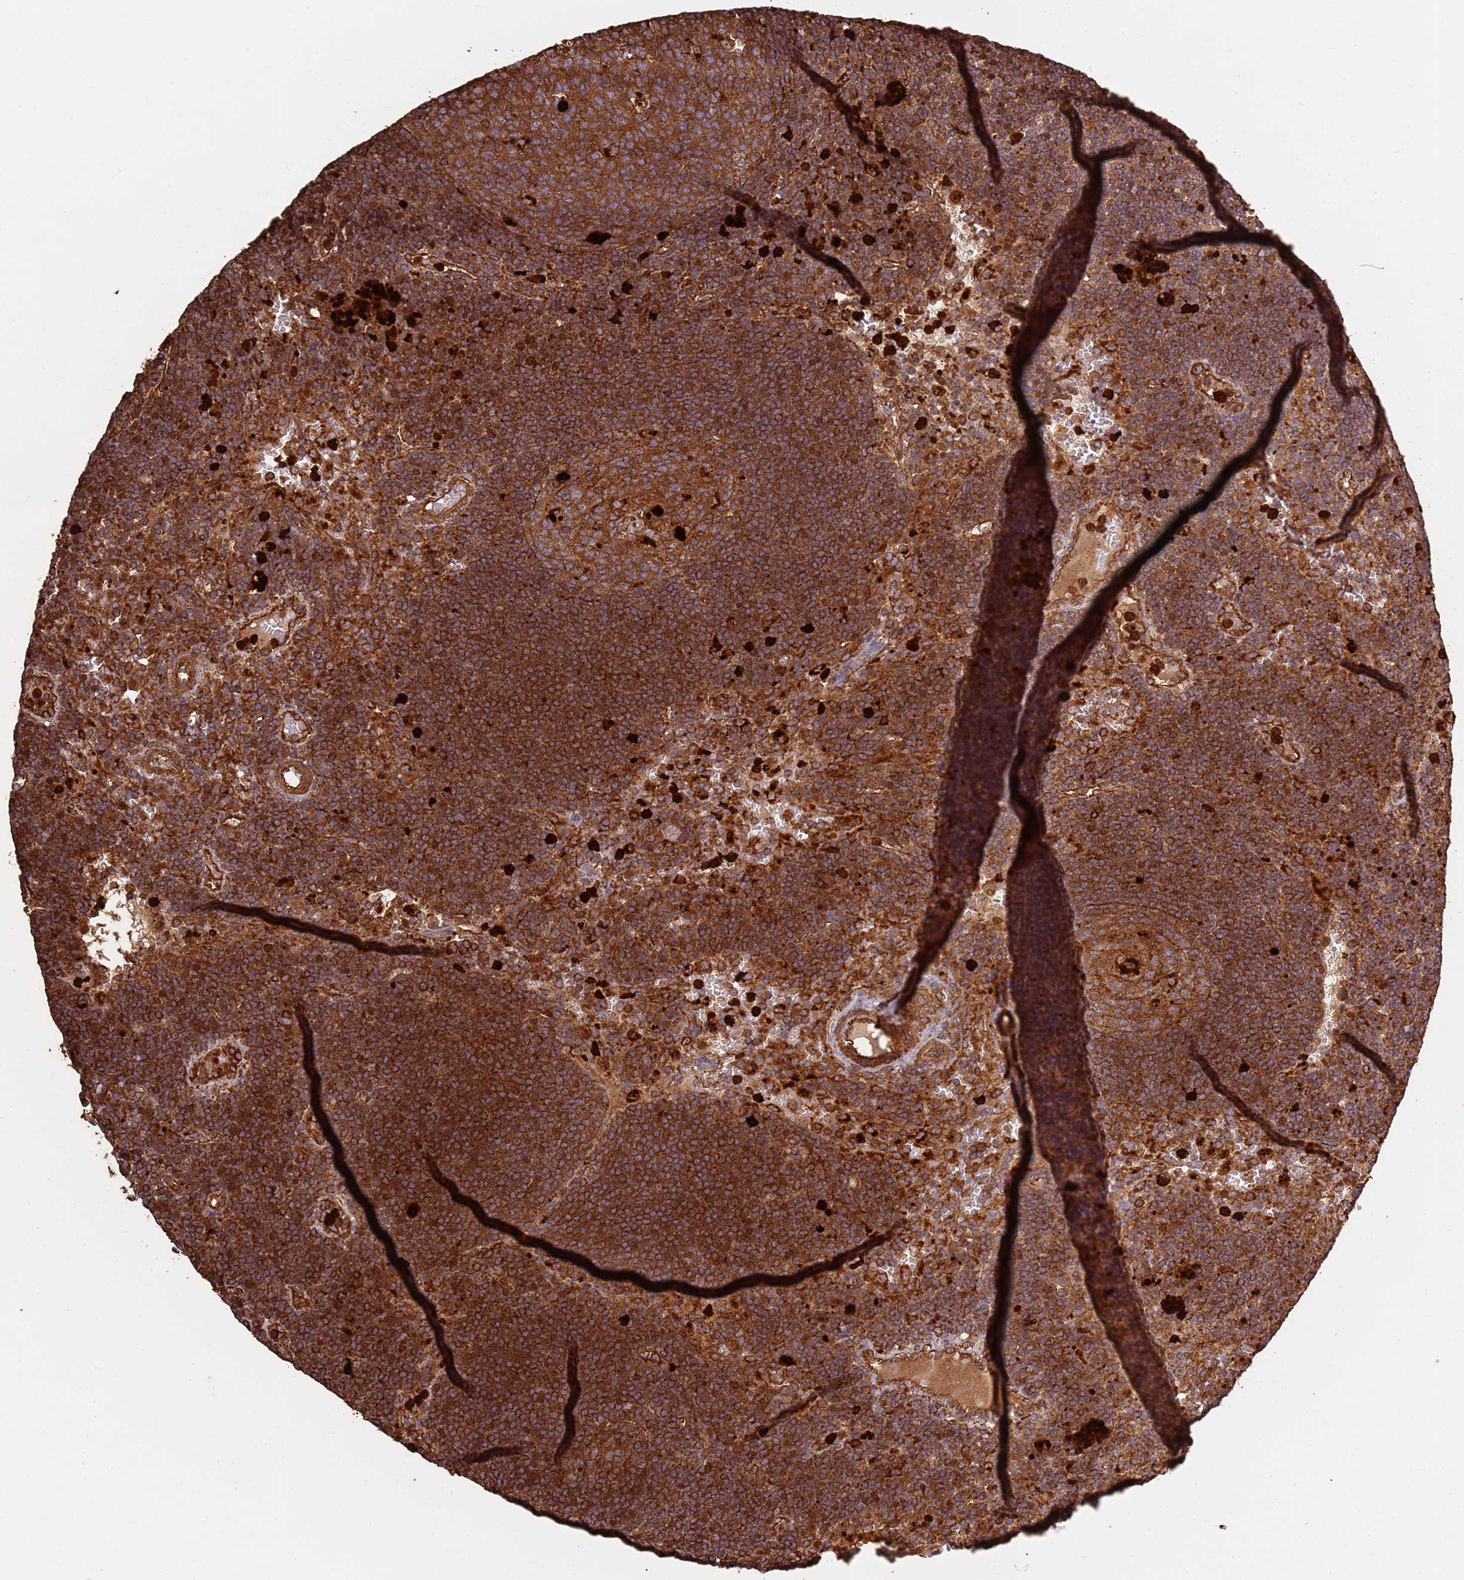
{"staining": {"intensity": "strong", "quantity": ">75%", "location": "cytoplasmic/membranous"}, "tissue": "lymph node", "cell_type": "Germinal center cells", "image_type": "normal", "snomed": [{"axis": "morphology", "description": "Normal tissue, NOS"}, {"axis": "topography", "description": "Lymph node"}], "caption": "Germinal center cells reveal high levels of strong cytoplasmic/membranous expression in approximately >75% of cells in unremarkable human lymph node.", "gene": "NDUFAF4", "patient": {"sex": "male", "age": 62}}